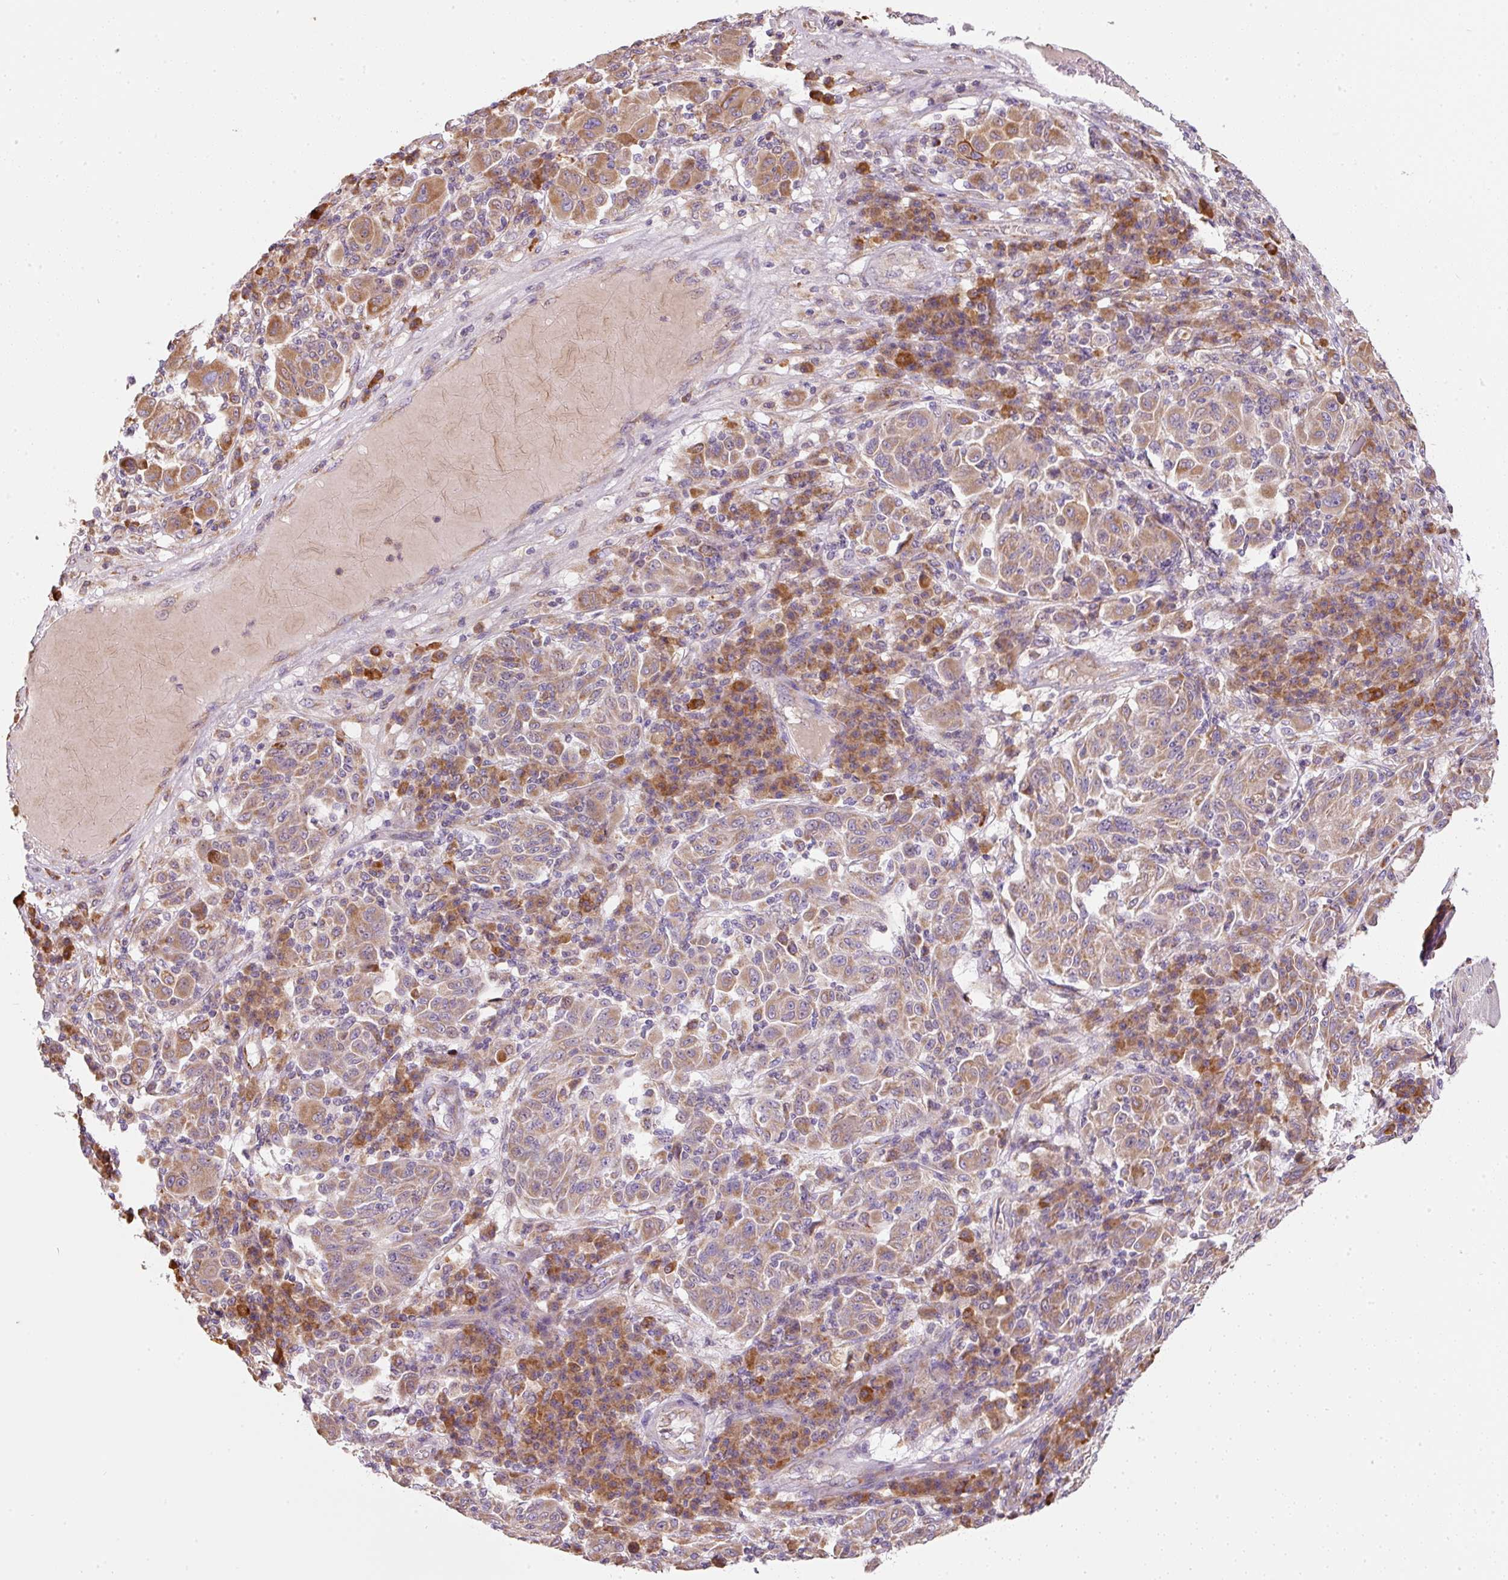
{"staining": {"intensity": "moderate", "quantity": ">75%", "location": "cytoplasmic/membranous"}, "tissue": "melanoma", "cell_type": "Tumor cells", "image_type": "cancer", "snomed": [{"axis": "morphology", "description": "Malignant melanoma, NOS"}, {"axis": "topography", "description": "Skin"}], "caption": "Immunohistochemistry micrograph of human malignant melanoma stained for a protein (brown), which displays medium levels of moderate cytoplasmic/membranous positivity in about >75% of tumor cells.", "gene": "MORN4", "patient": {"sex": "male", "age": 53}}